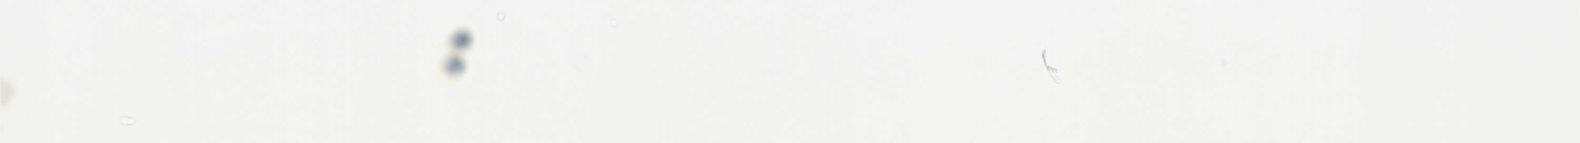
{"staining": {"intensity": "negative", "quantity": "none", "location": "none"}, "tissue": "breast", "cell_type": "Adipocytes", "image_type": "normal", "snomed": [{"axis": "morphology", "description": "Normal tissue, NOS"}, {"axis": "morphology", "description": "Fibrosis, NOS"}, {"axis": "topography", "description": "Breast"}], "caption": "Adipocytes are negative for brown protein staining in benign breast.", "gene": "SMIM8", "patient": {"sex": "female", "age": 39}}